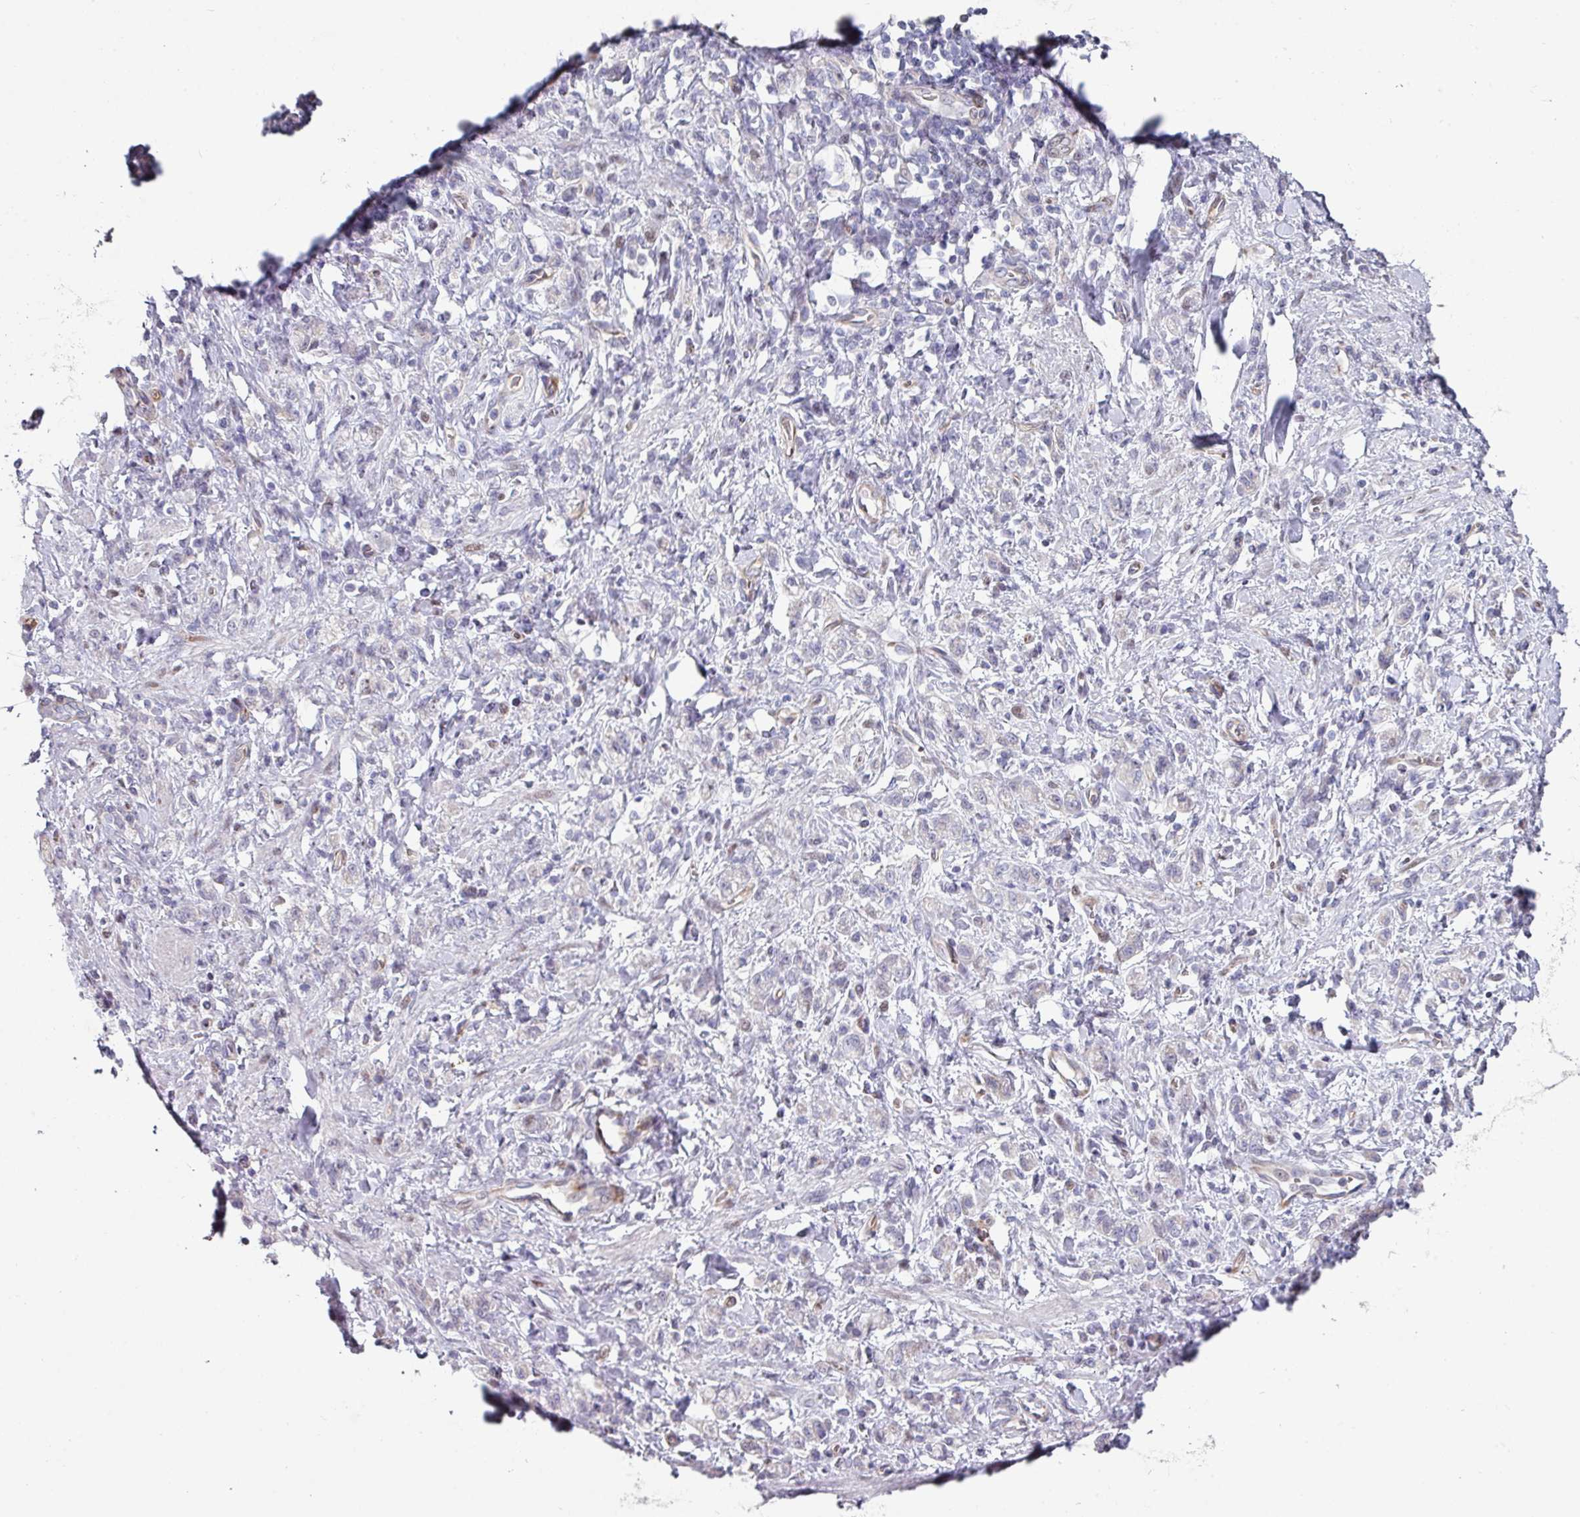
{"staining": {"intensity": "negative", "quantity": "none", "location": "none"}, "tissue": "stomach cancer", "cell_type": "Tumor cells", "image_type": "cancer", "snomed": [{"axis": "morphology", "description": "Adenocarcinoma, NOS"}, {"axis": "topography", "description": "Stomach"}], "caption": "This photomicrograph is of stomach cancer stained with immunohistochemistry to label a protein in brown with the nuclei are counter-stained blue. There is no positivity in tumor cells.", "gene": "ANO9", "patient": {"sex": "male", "age": 77}}